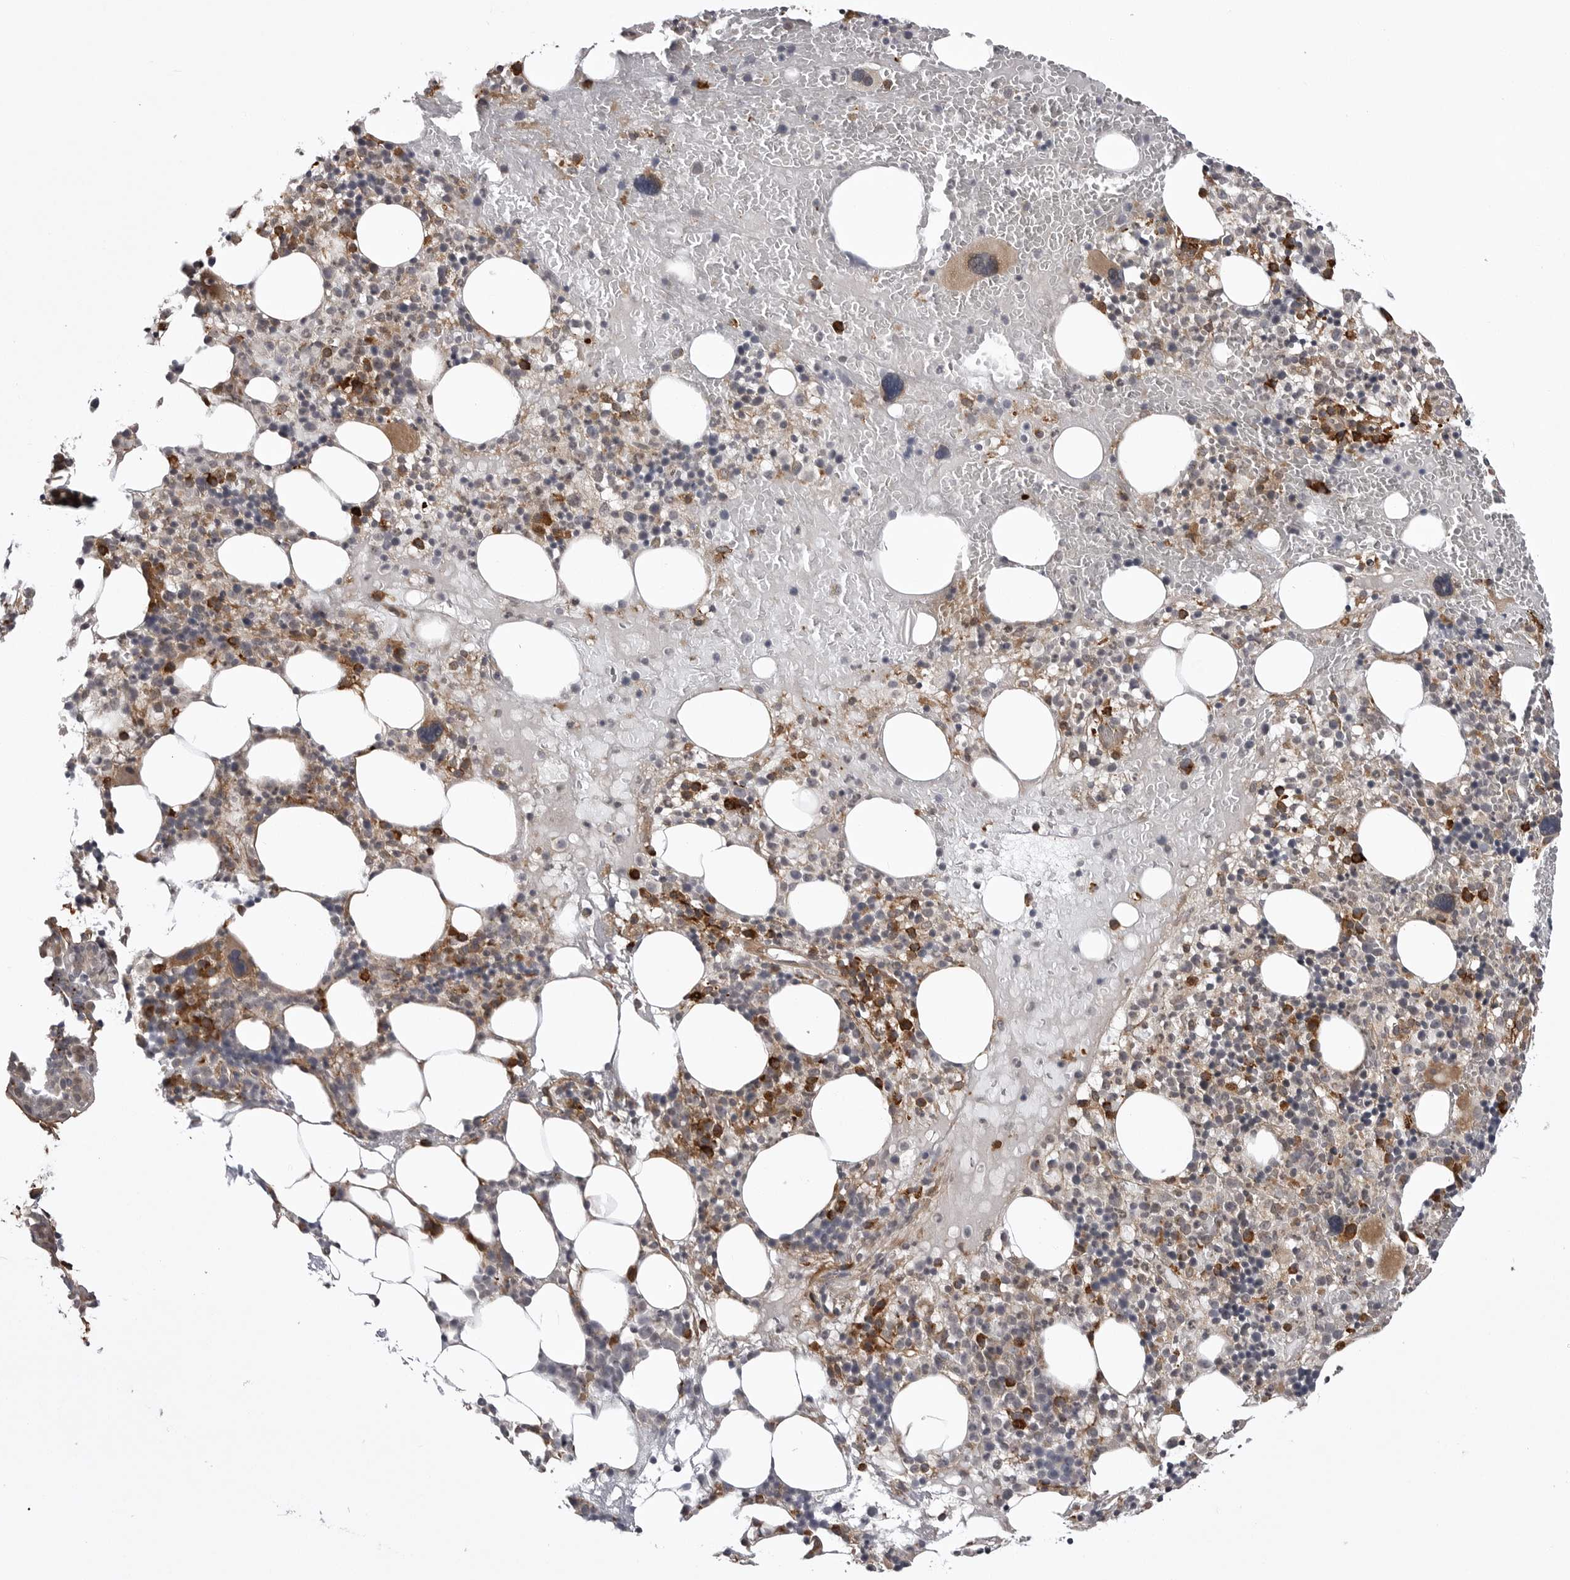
{"staining": {"intensity": "strong", "quantity": "<25%", "location": "cytoplasmic/membranous"}, "tissue": "bone marrow", "cell_type": "Hematopoietic cells", "image_type": "normal", "snomed": [{"axis": "morphology", "description": "Normal tissue, NOS"}, {"axis": "morphology", "description": "Inflammation, NOS"}, {"axis": "topography", "description": "Bone marrow"}], "caption": "Hematopoietic cells show medium levels of strong cytoplasmic/membranous expression in approximately <25% of cells in benign human bone marrow.", "gene": "ARL5A", "patient": {"sex": "female", "age": 77}}